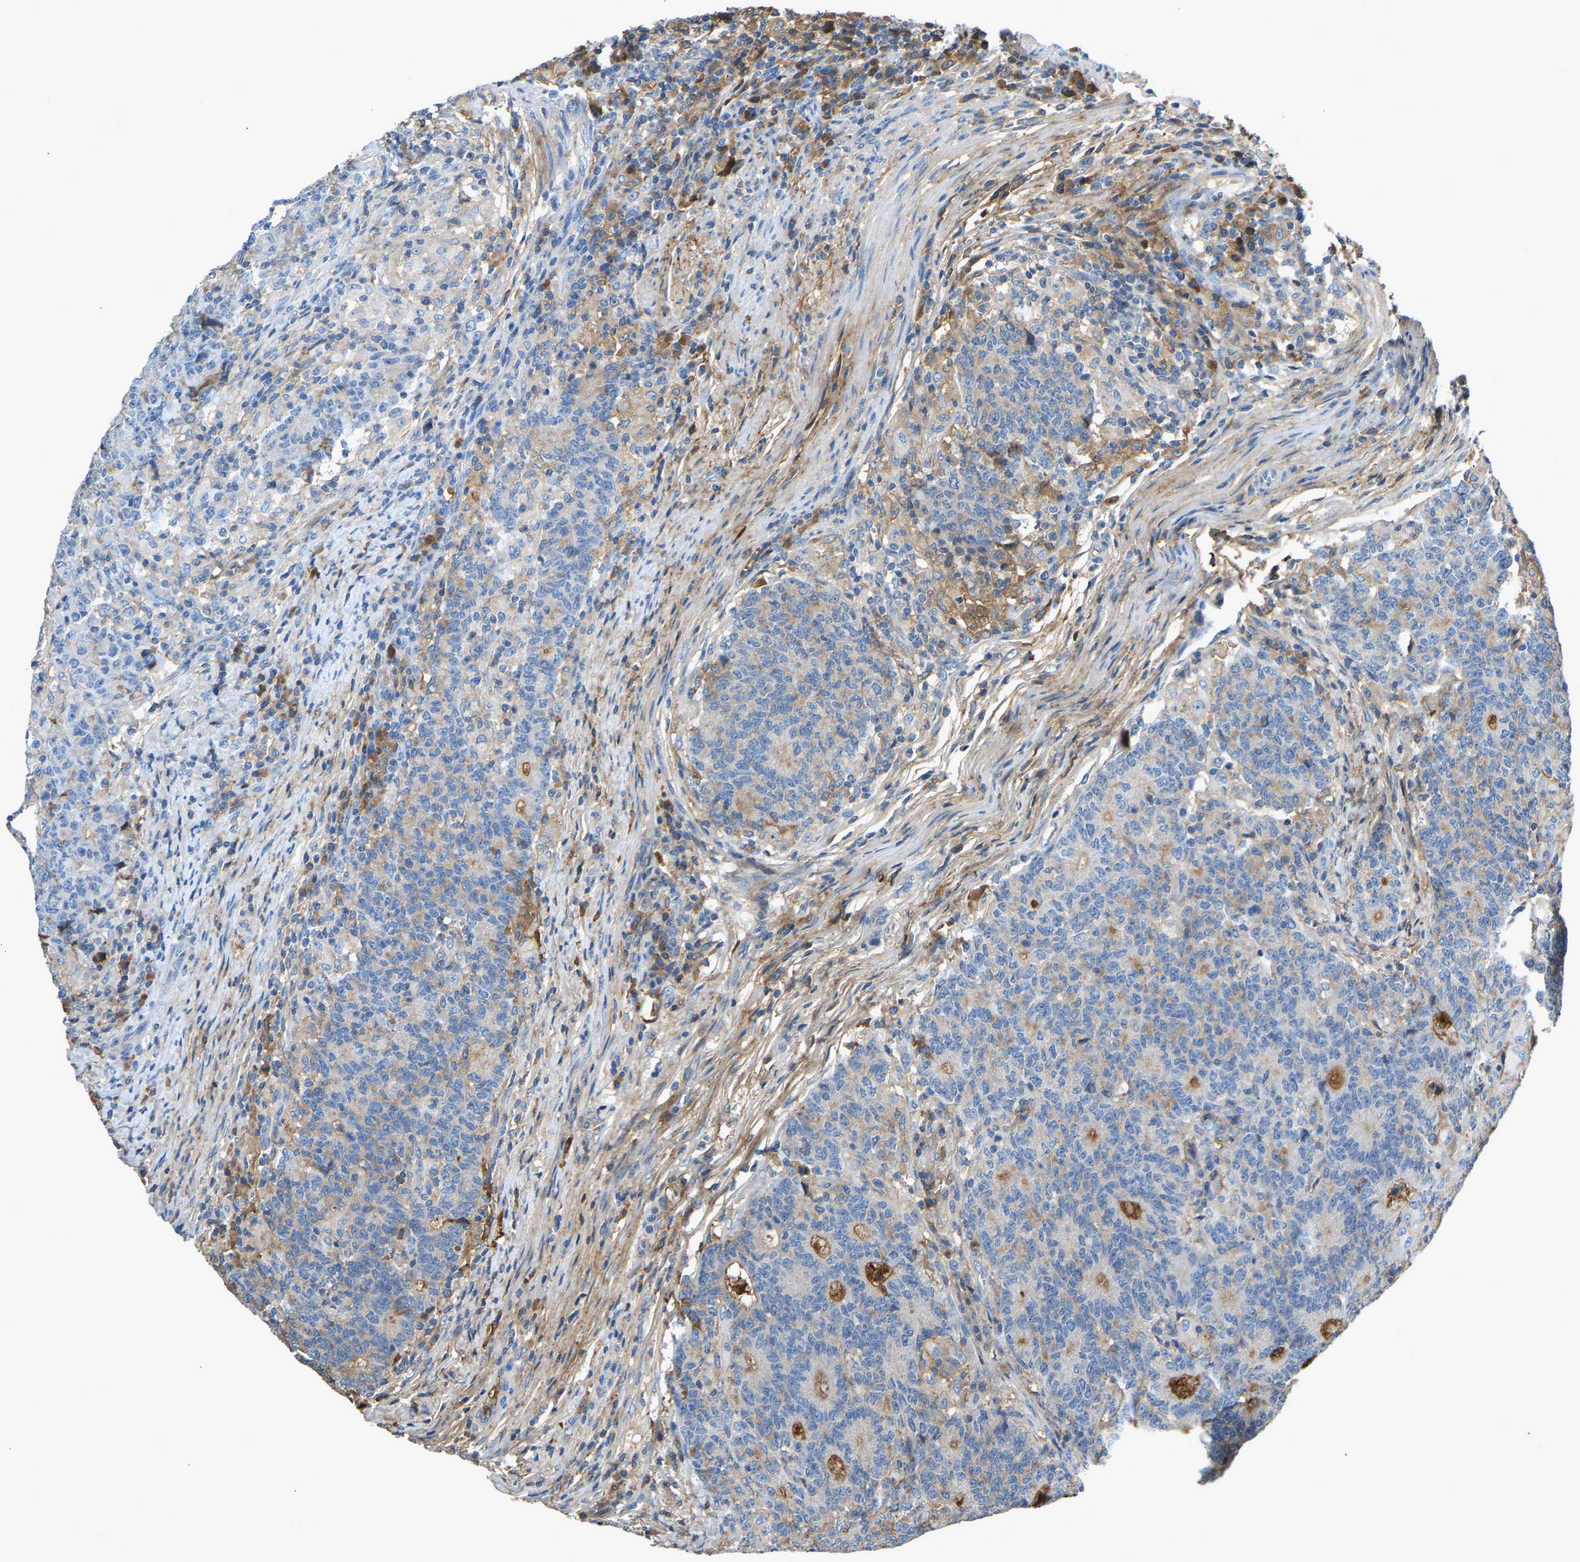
{"staining": {"intensity": "weak", "quantity": "<25%", "location": "cytoplasmic/membranous"}, "tissue": "colorectal cancer", "cell_type": "Tumor cells", "image_type": "cancer", "snomed": [{"axis": "morphology", "description": "Normal tissue, NOS"}, {"axis": "morphology", "description": "Adenocarcinoma, NOS"}, {"axis": "topography", "description": "Colon"}], "caption": "DAB immunohistochemical staining of colorectal cancer reveals no significant staining in tumor cells.", "gene": "STC1", "patient": {"sex": "female", "age": 75}}